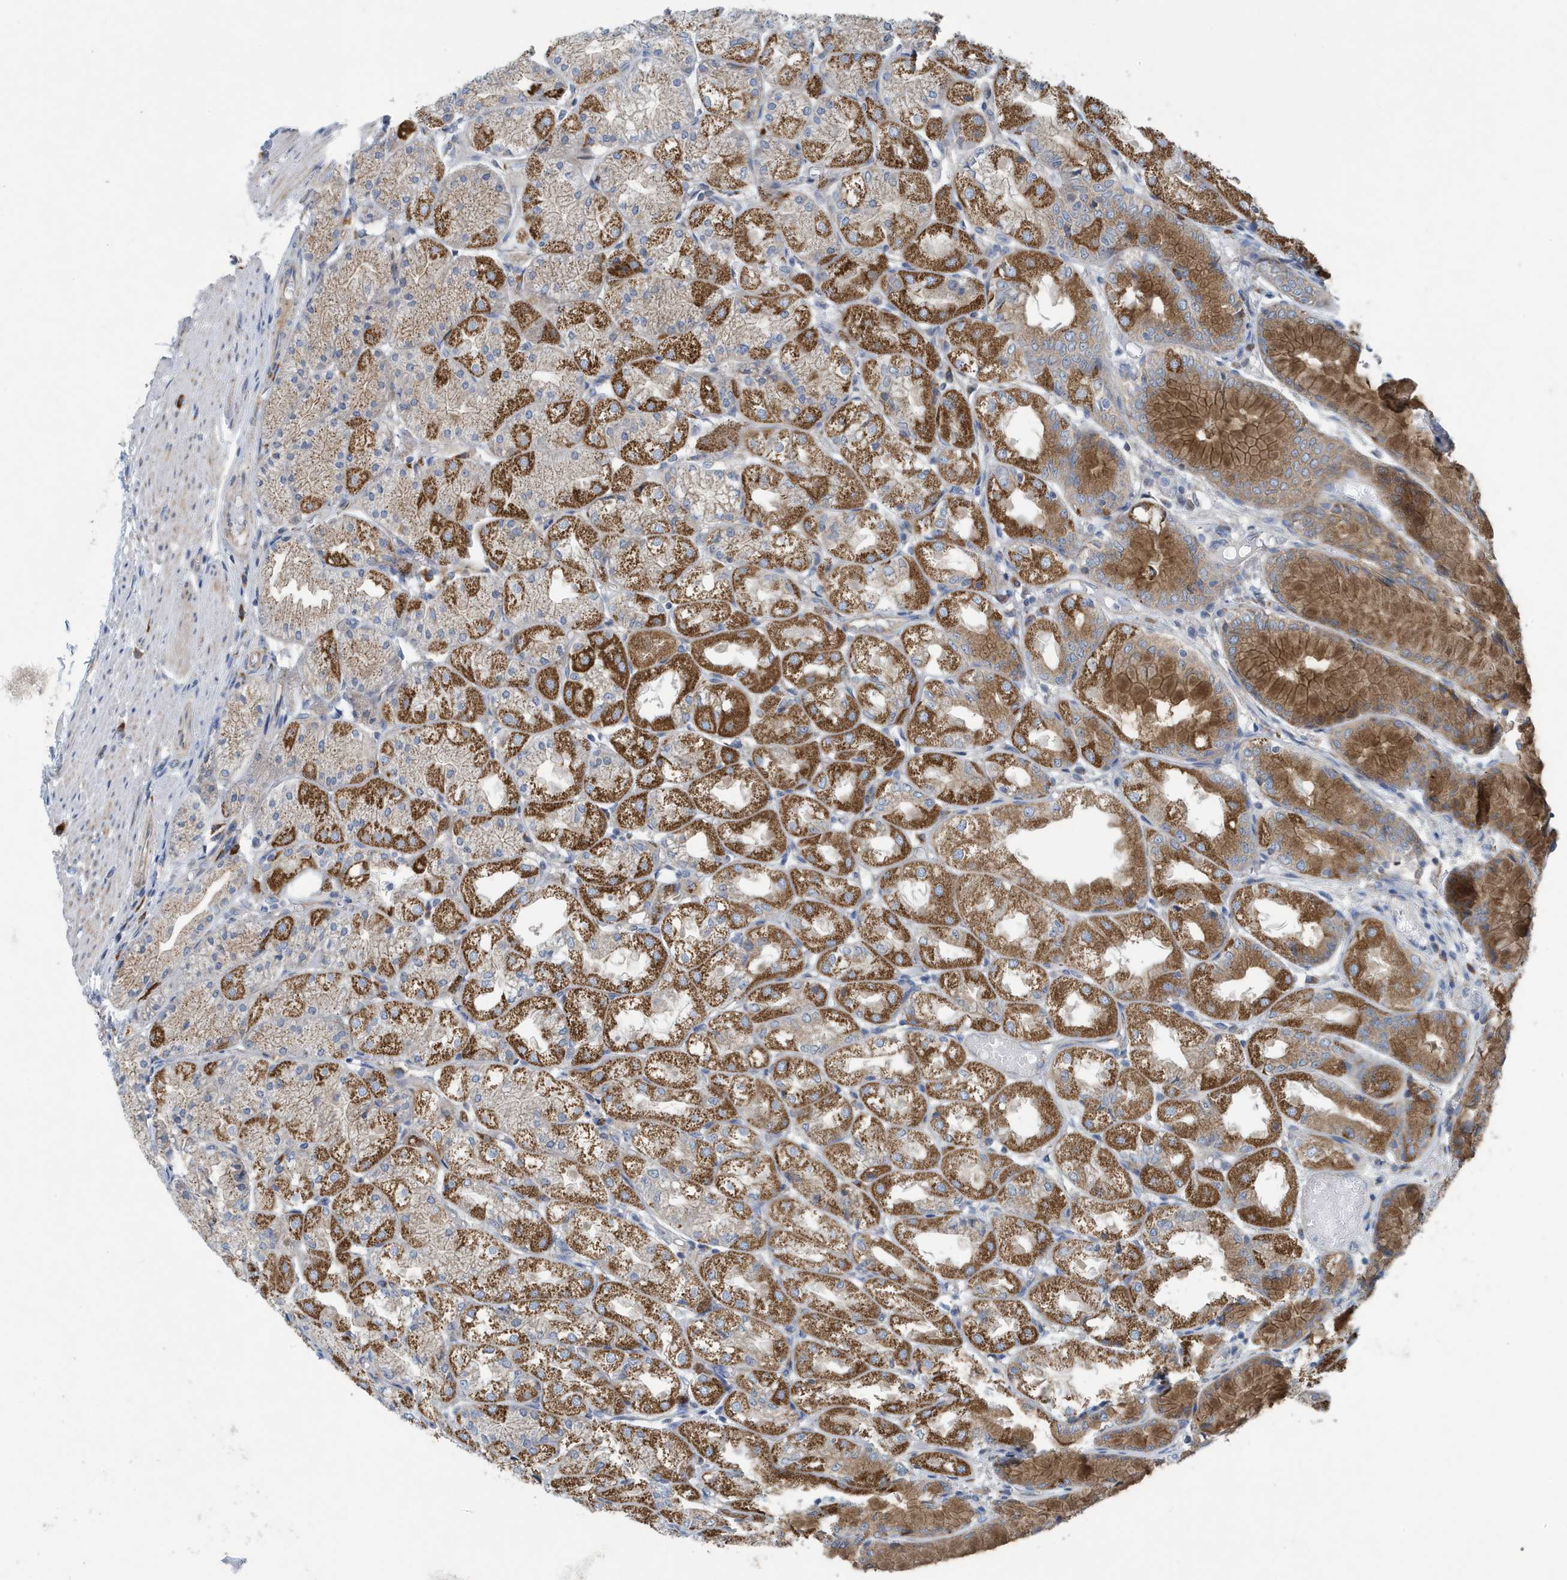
{"staining": {"intensity": "strong", "quantity": "25%-75%", "location": "cytoplasmic/membranous"}, "tissue": "stomach", "cell_type": "Glandular cells", "image_type": "normal", "snomed": [{"axis": "morphology", "description": "Normal tissue, NOS"}, {"axis": "topography", "description": "Stomach, upper"}], "caption": "Immunohistochemical staining of normal stomach reveals strong cytoplasmic/membranous protein positivity in approximately 25%-75% of glandular cells. Nuclei are stained in blue.", "gene": "PPM1M", "patient": {"sex": "male", "age": 72}}